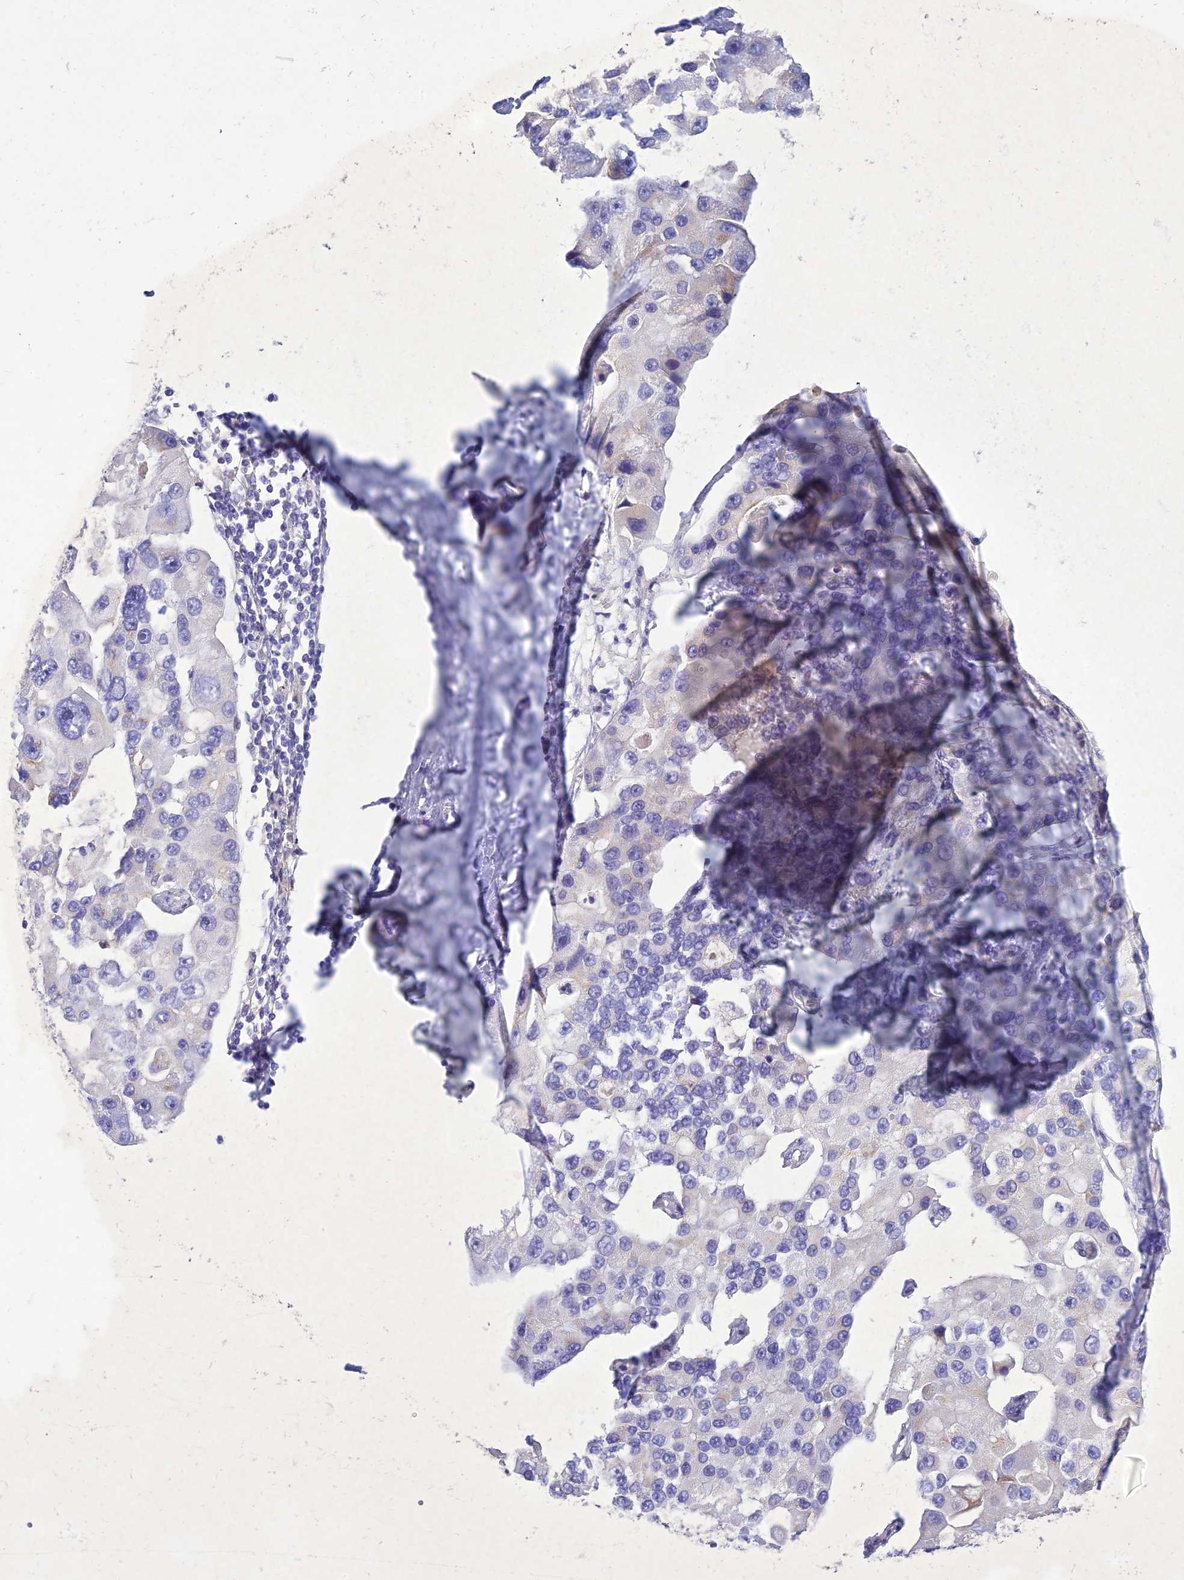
{"staining": {"intensity": "negative", "quantity": "none", "location": "none"}, "tissue": "lung cancer", "cell_type": "Tumor cells", "image_type": "cancer", "snomed": [{"axis": "morphology", "description": "Adenocarcinoma, NOS"}, {"axis": "topography", "description": "Lung"}], "caption": "High magnification brightfield microscopy of lung adenocarcinoma stained with DAB (brown) and counterstained with hematoxylin (blue): tumor cells show no significant positivity.", "gene": "SLC13A5", "patient": {"sex": "female", "age": 54}}